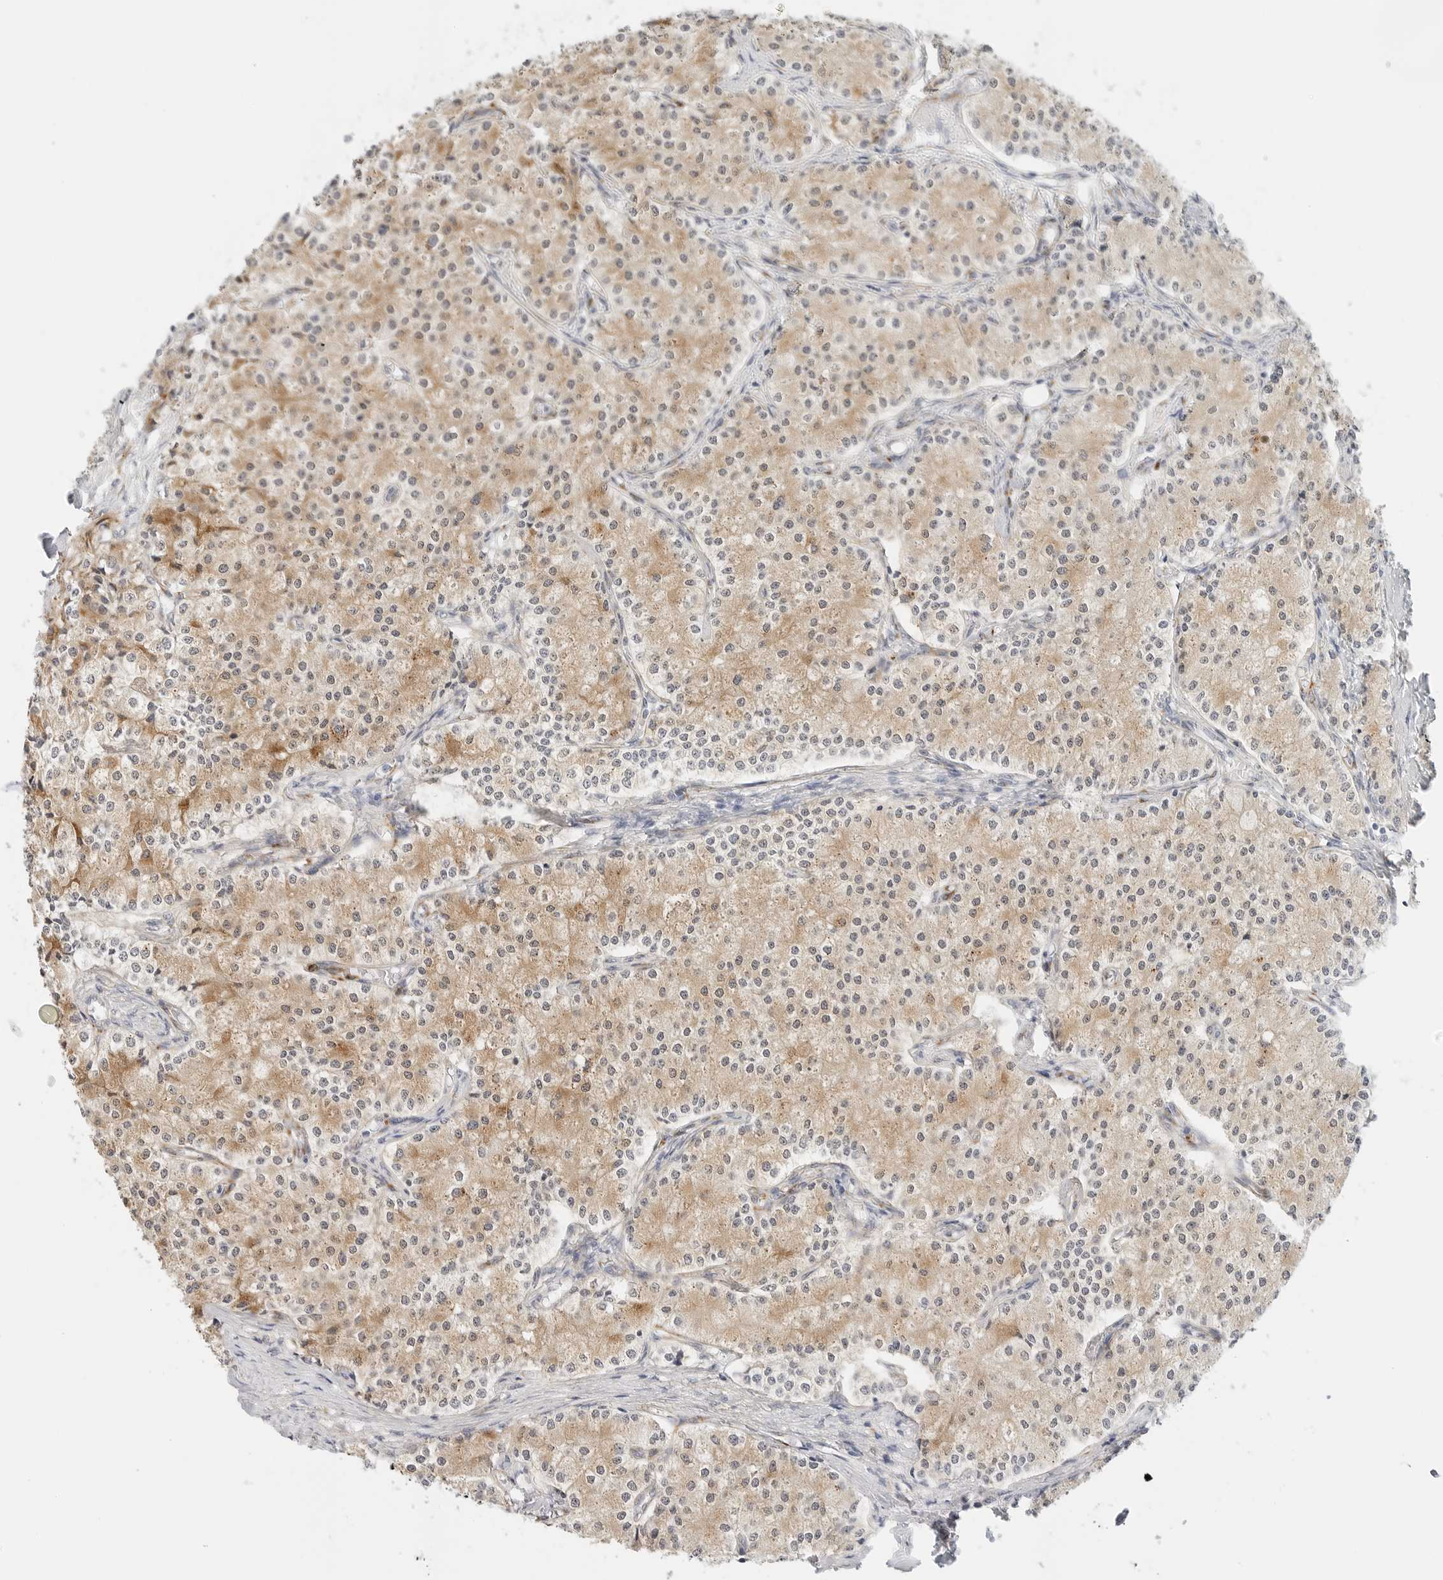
{"staining": {"intensity": "moderate", "quantity": ">75%", "location": "cytoplasmic/membranous"}, "tissue": "carcinoid", "cell_type": "Tumor cells", "image_type": "cancer", "snomed": [{"axis": "morphology", "description": "Carcinoid, malignant, NOS"}, {"axis": "topography", "description": "Colon"}], "caption": "A high-resolution micrograph shows IHC staining of carcinoid (malignant), which demonstrates moderate cytoplasmic/membranous positivity in about >75% of tumor cells.", "gene": "PCDH19", "patient": {"sex": "female", "age": 52}}